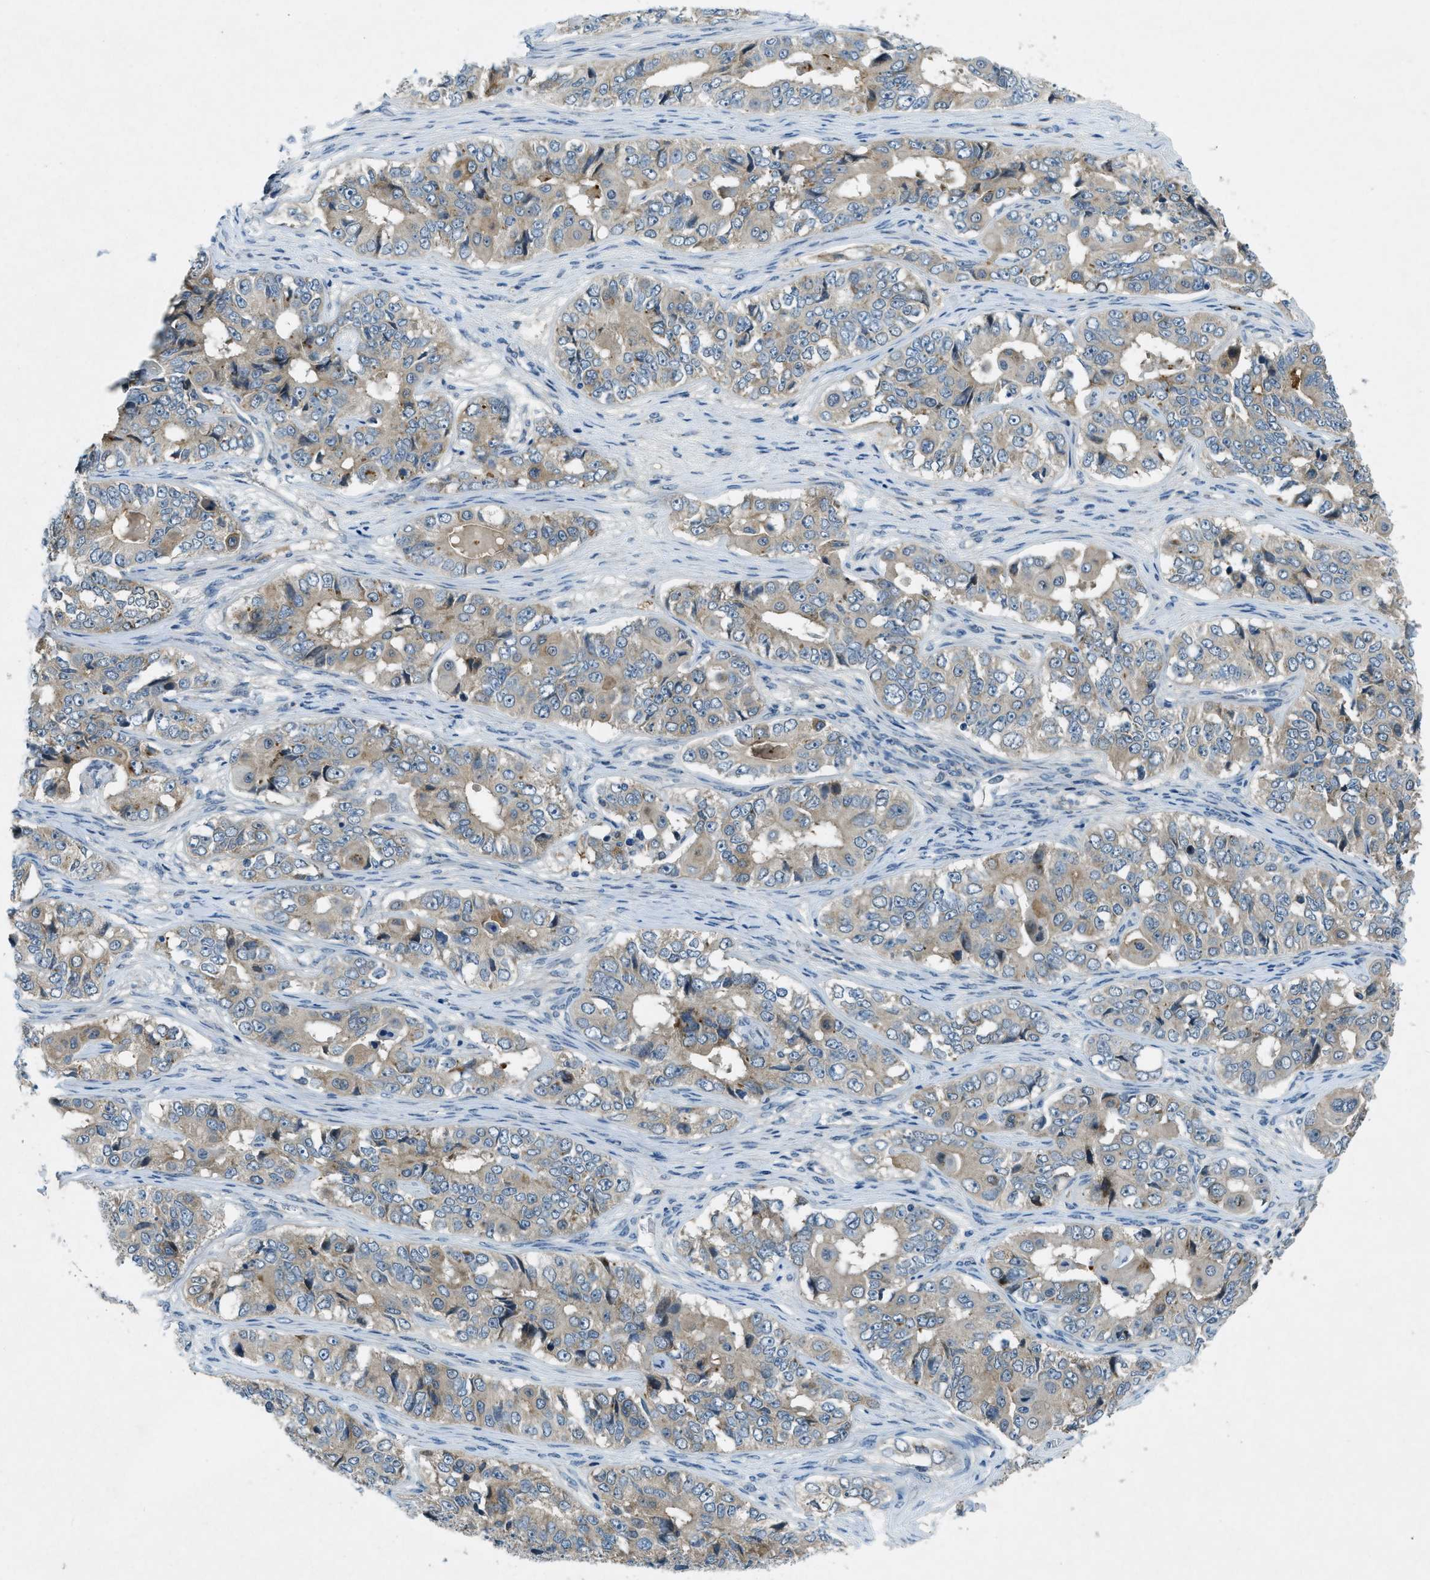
{"staining": {"intensity": "weak", "quantity": ">75%", "location": "cytoplasmic/membranous"}, "tissue": "ovarian cancer", "cell_type": "Tumor cells", "image_type": "cancer", "snomed": [{"axis": "morphology", "description": "Carcinoma, endometroid"}, {"axis": "topography", "description": "Ovary"}], "caption": "There is low levels of weak cytoplasmic/membranous expression in tumor cells of endometroid carcinoma (ovarian), as demonstrated by immunohistochemical staining (brown color).", "gene": "SNX14", "patient": {"sex": "female", "age": 51}}